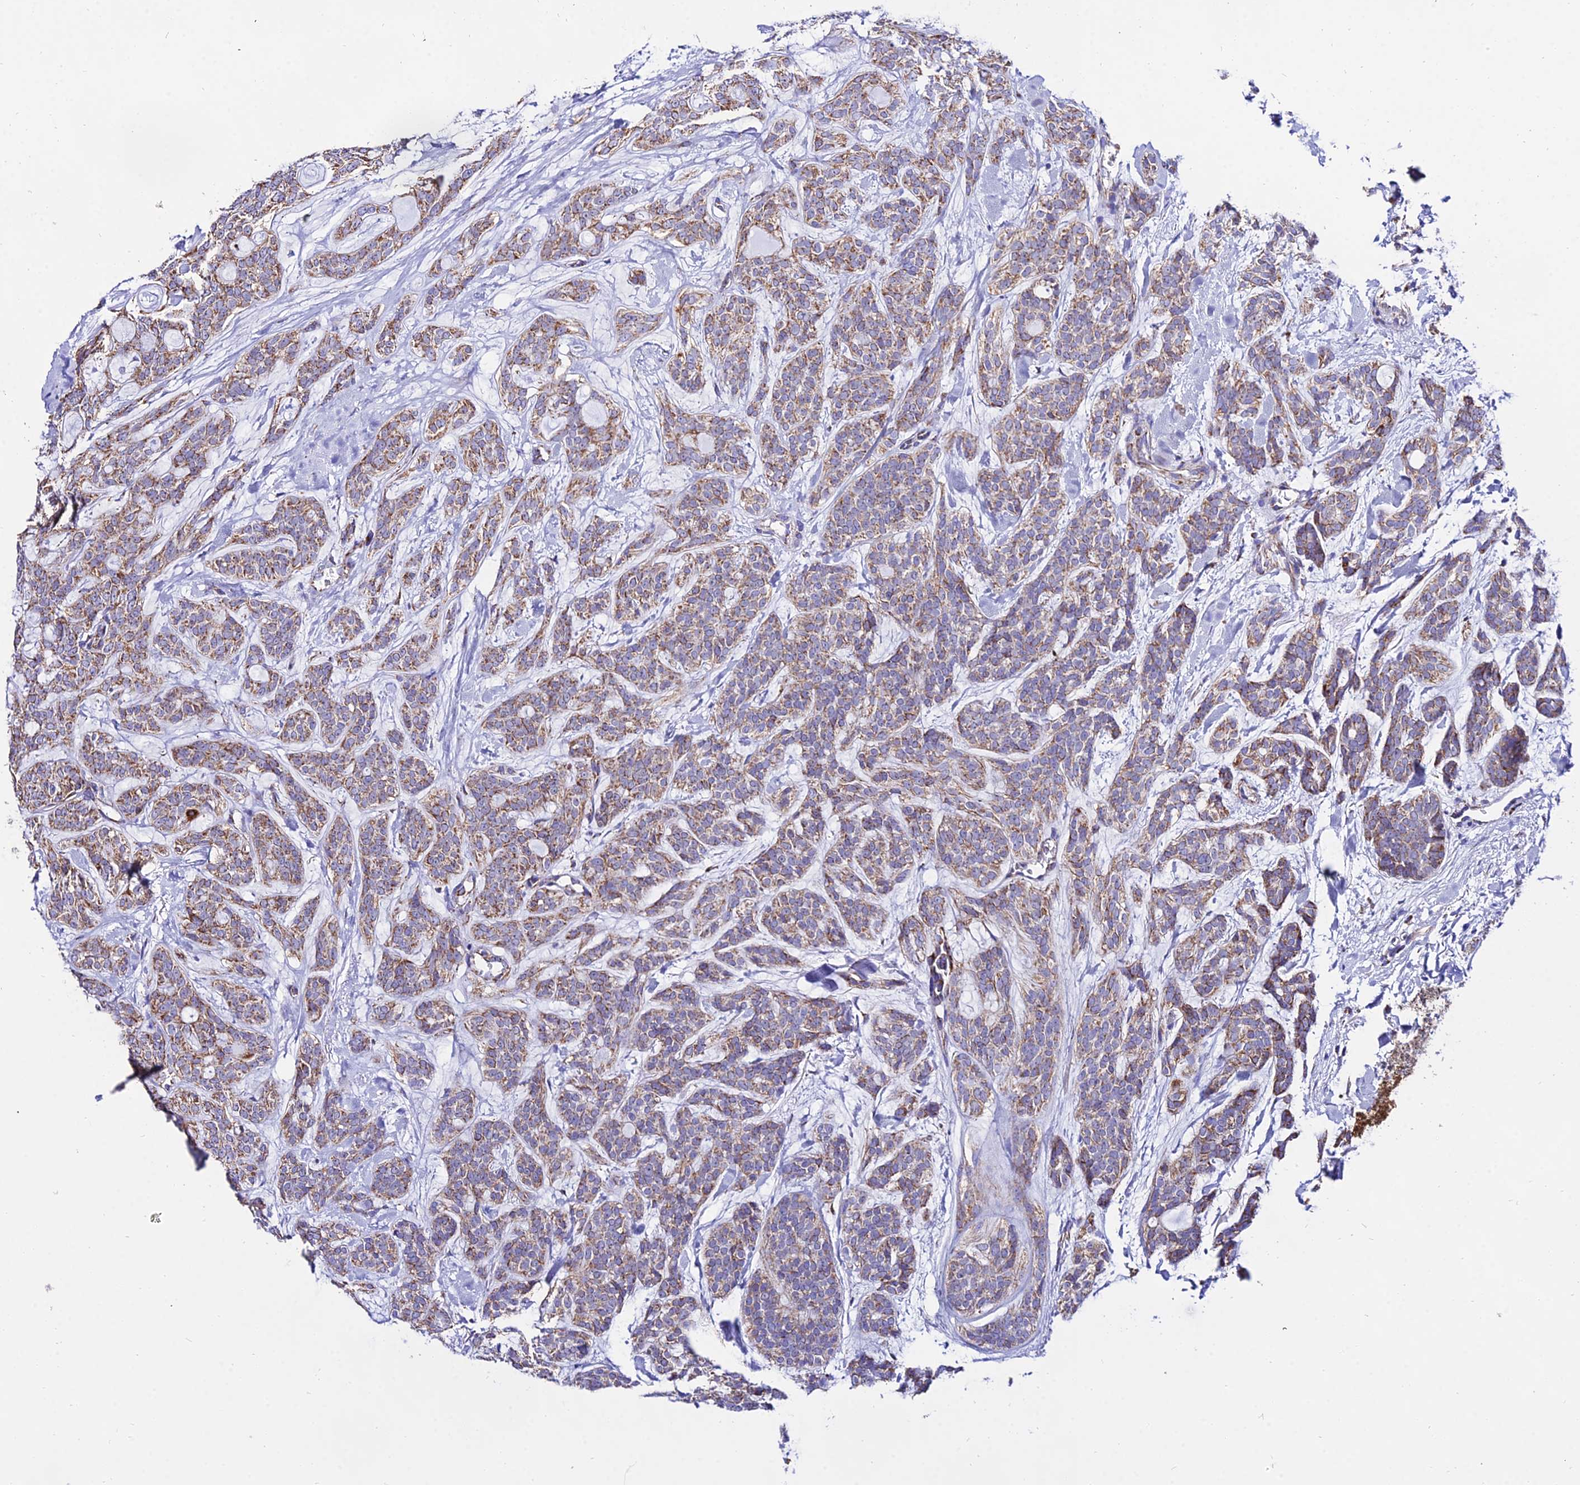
{"staining": {"intensity": "moderate", "quantity": ">75%", "location": "cytoplasmic/membranous"}, "tissue": "head and neck cancer", "cell_type": "Tumor cells", "image_type": "cancer", "snomed": [{"axis": "morphology", "description": "Adenocarcinoma, NOS"}, {"axis": "topography", "description": "Head-Neck"}], "caption": "Human adenocarcinoma (head and neck) stained for a protein (brown) reveals moderate cytoplasmic/membranous positive expression in about >75% of tumor cells.", "gene": "ATP5PD", "patient": {"sex": "male", "age": 66}}